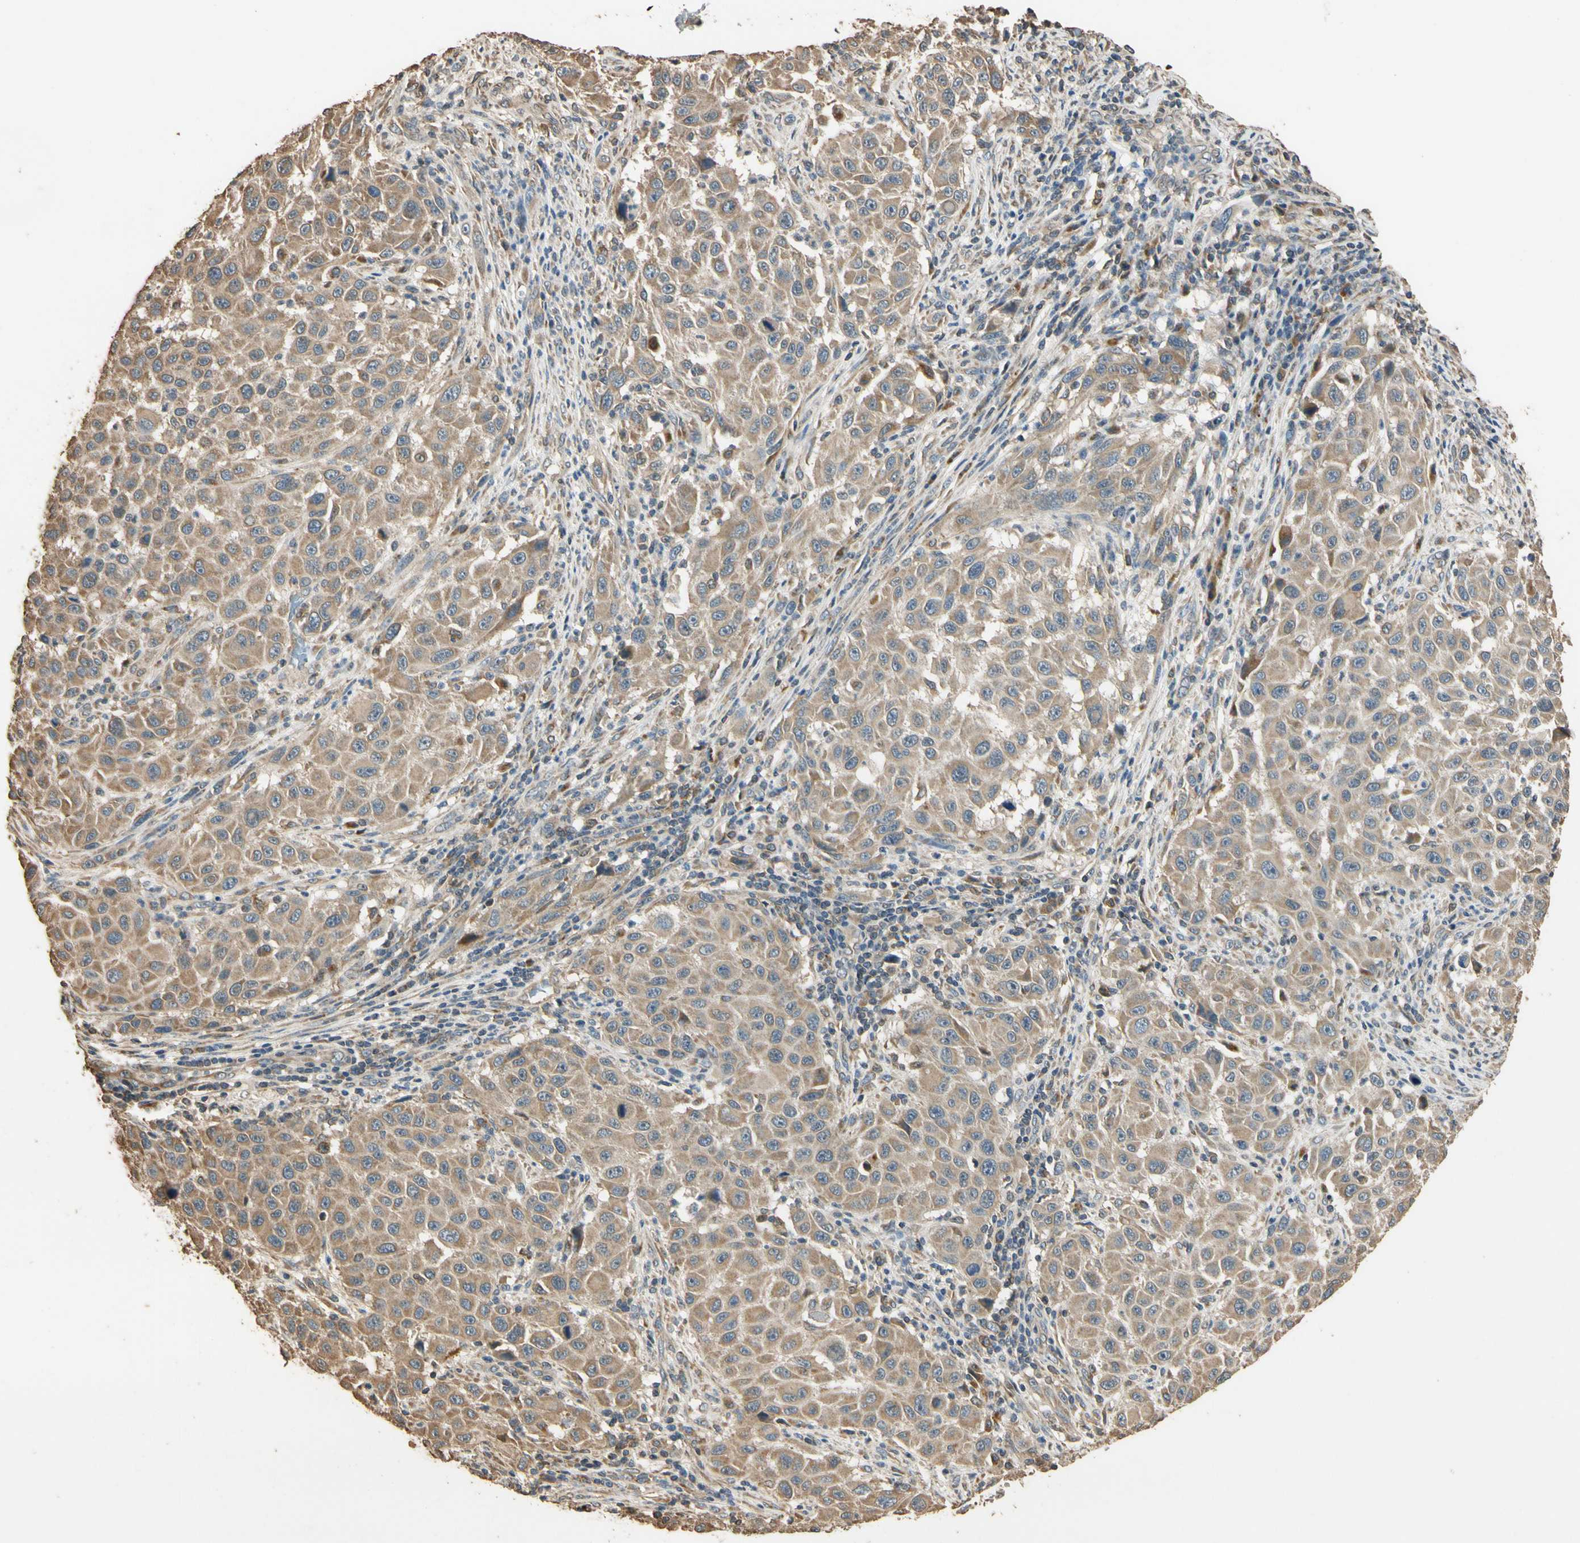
{"staining": {"intensity": "moderate", "quantity": ">75%", "location": "cytoplasmic/membranous"}, "tissue": "melanoma", "cell_type": "Tumor cells", "image_type": "cancer", "snomed": [{"axis": "morphology", "description": "Malignant melanoma, Metastatic site"}, {"axis": "topography", "description": "Lymph node"}], "caption": "IHC photomicrograph of human malignant melanoma (metastatic site) stained for a protein (brown), which exhibits medium levels of moderate cytoplasmic/membranous staining in about >75% of tumor cells.", "gene": "STX18", "patient": {"sex": "male", "age": 61}}